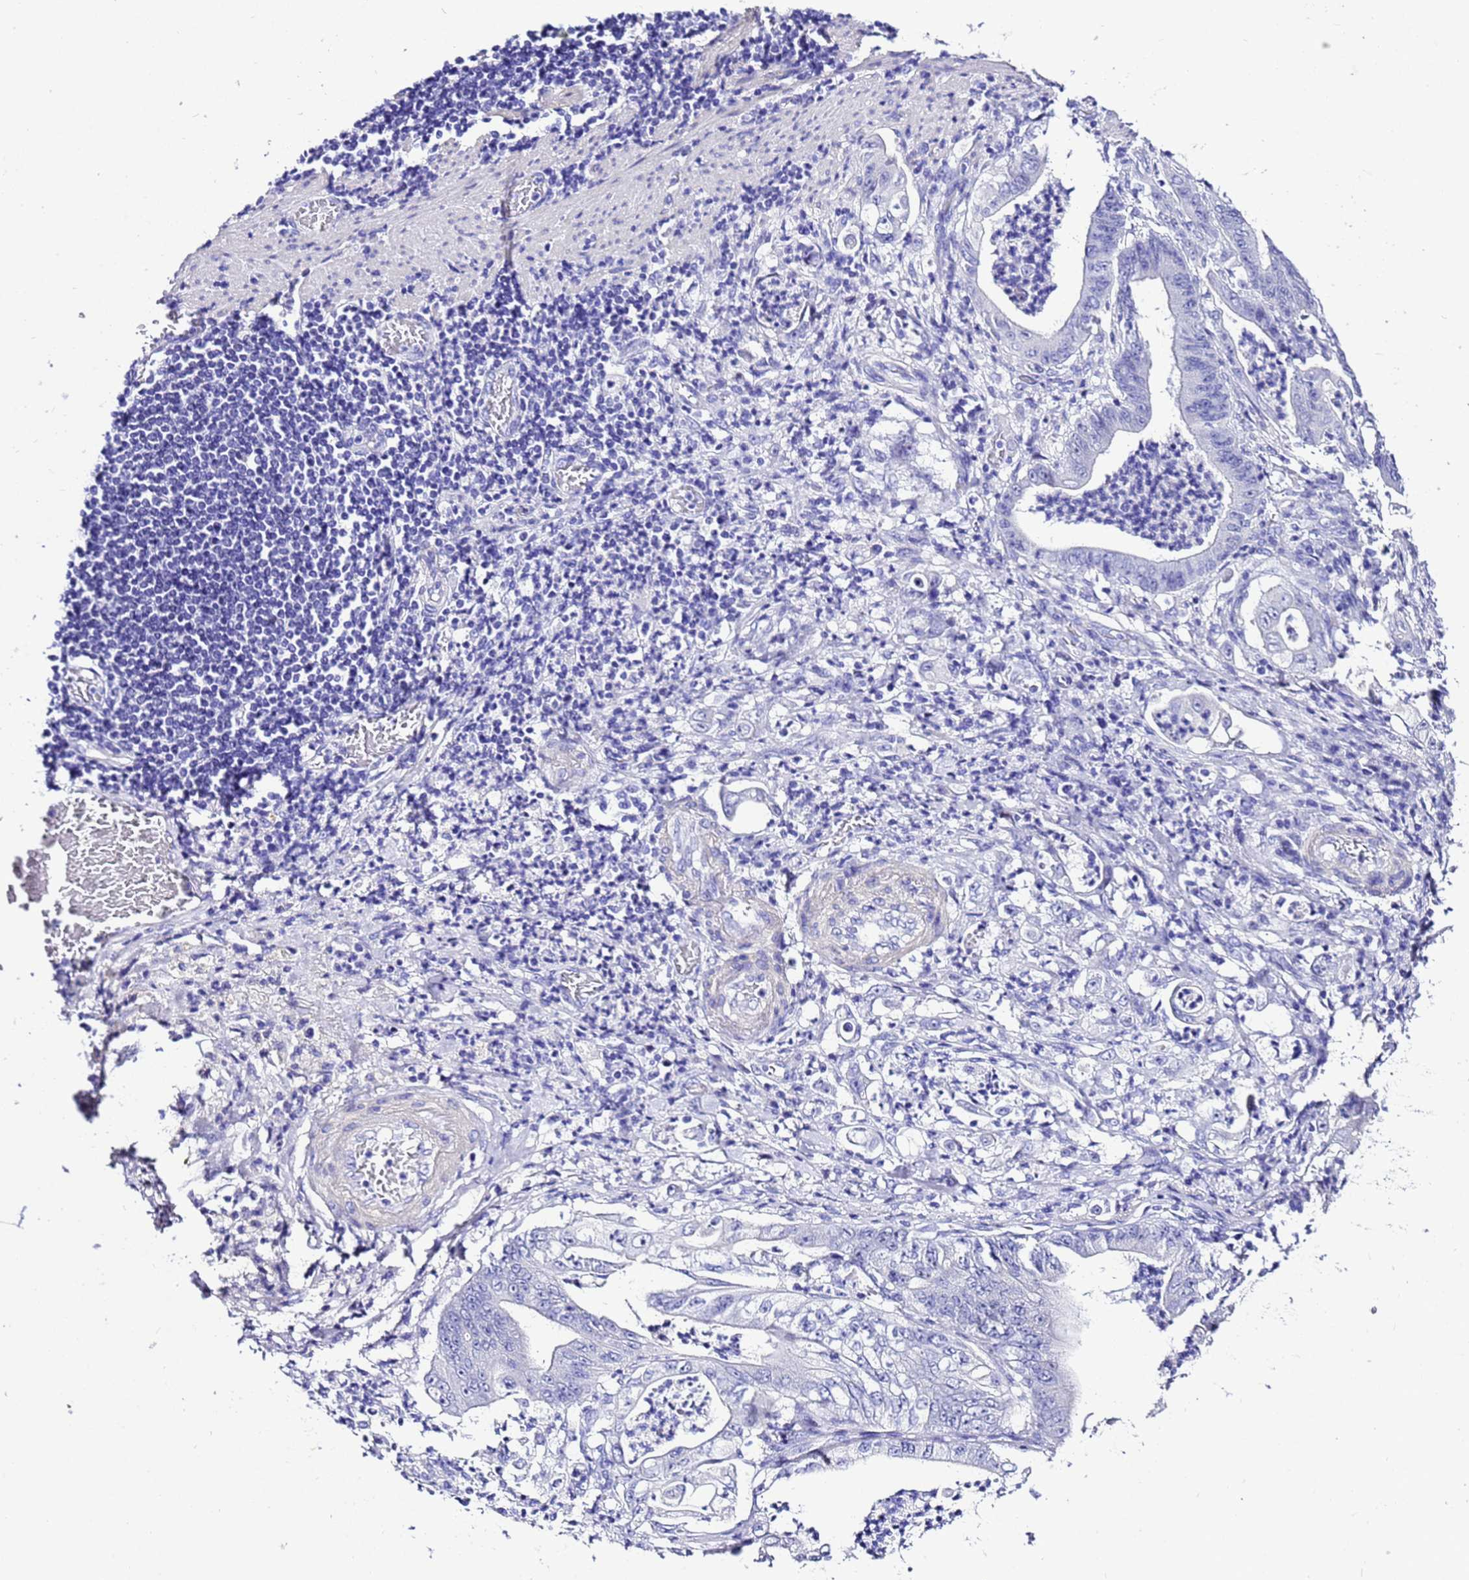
{"staining": {"intensity": "negative", "quantity": "none", "location": "none"}, "tissue": "stomach cancer", "cell_type": "Tumor cells", "image_type": "cancer", "snomed": [{"axis": "morphology", "description": "Adenocarcinoma, NOS"}, {"axis": "topography", "description": "Stomach"}], "caption": "Tumor cells are negative for protein expression in human stomach adenocarcinoma.", "gene": "ZNF417", "patient": {"sex": "female", "age": 73}}